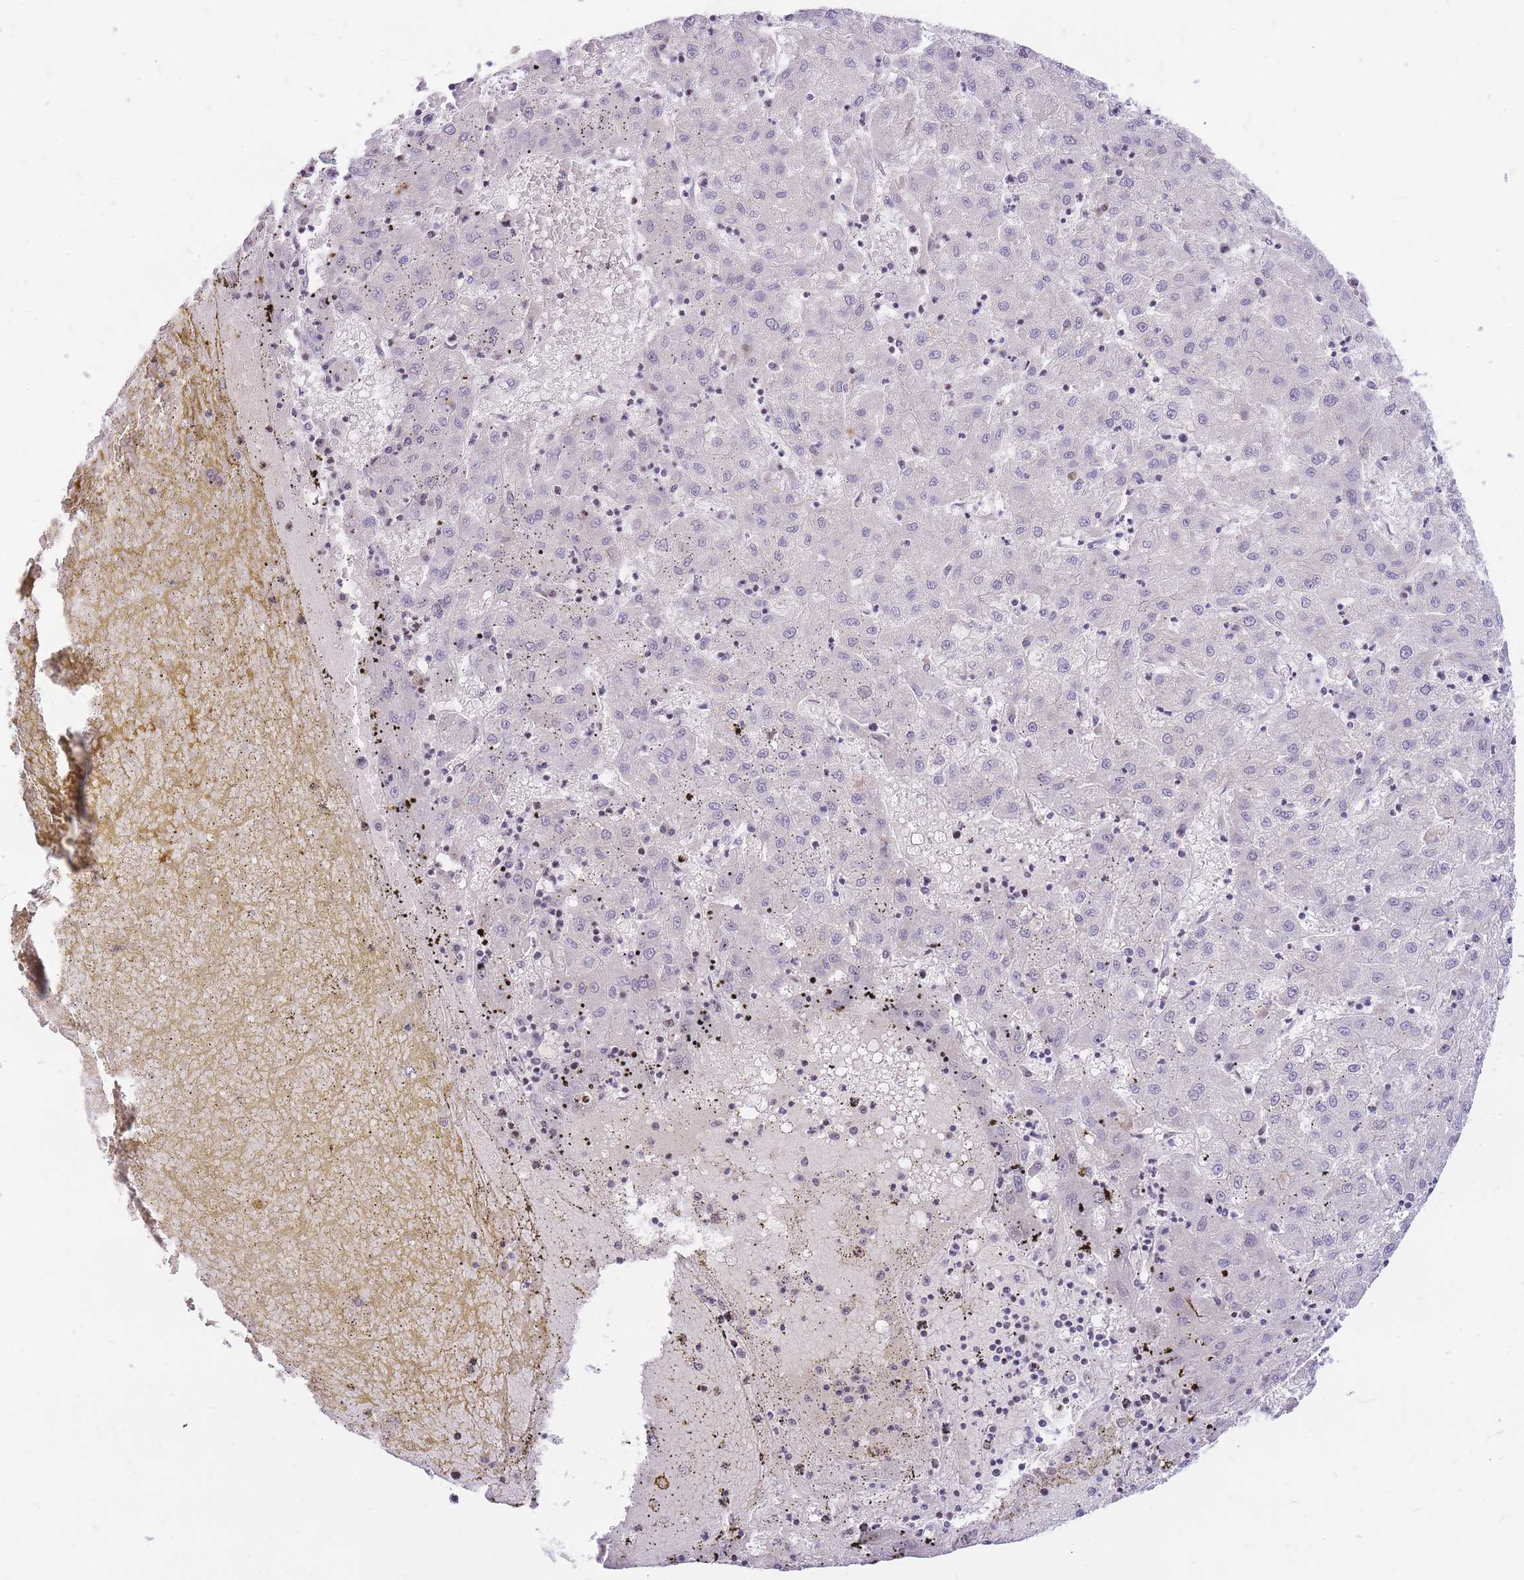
{"staining": {"intensity": "weak", "quantity": "<25%", "location": "nuclear"}, "tissue": "liver cancer", "cell_type": "Tumor cells", "image_type": "cancer", "snomed": [{"axis": "morphology", "description": "Carcinoma, Hepatocellular, NOS"}, {"axis": "topography", "description": "Liver"}], "caption": "The photomicrograph shows no staining of tumor cells in hepatocellular carcinoma (liver). (IHC, brightfield microscopy, high magnification).", "gene": "TLE2", "patient": {"sex": "male", "age": 72}}